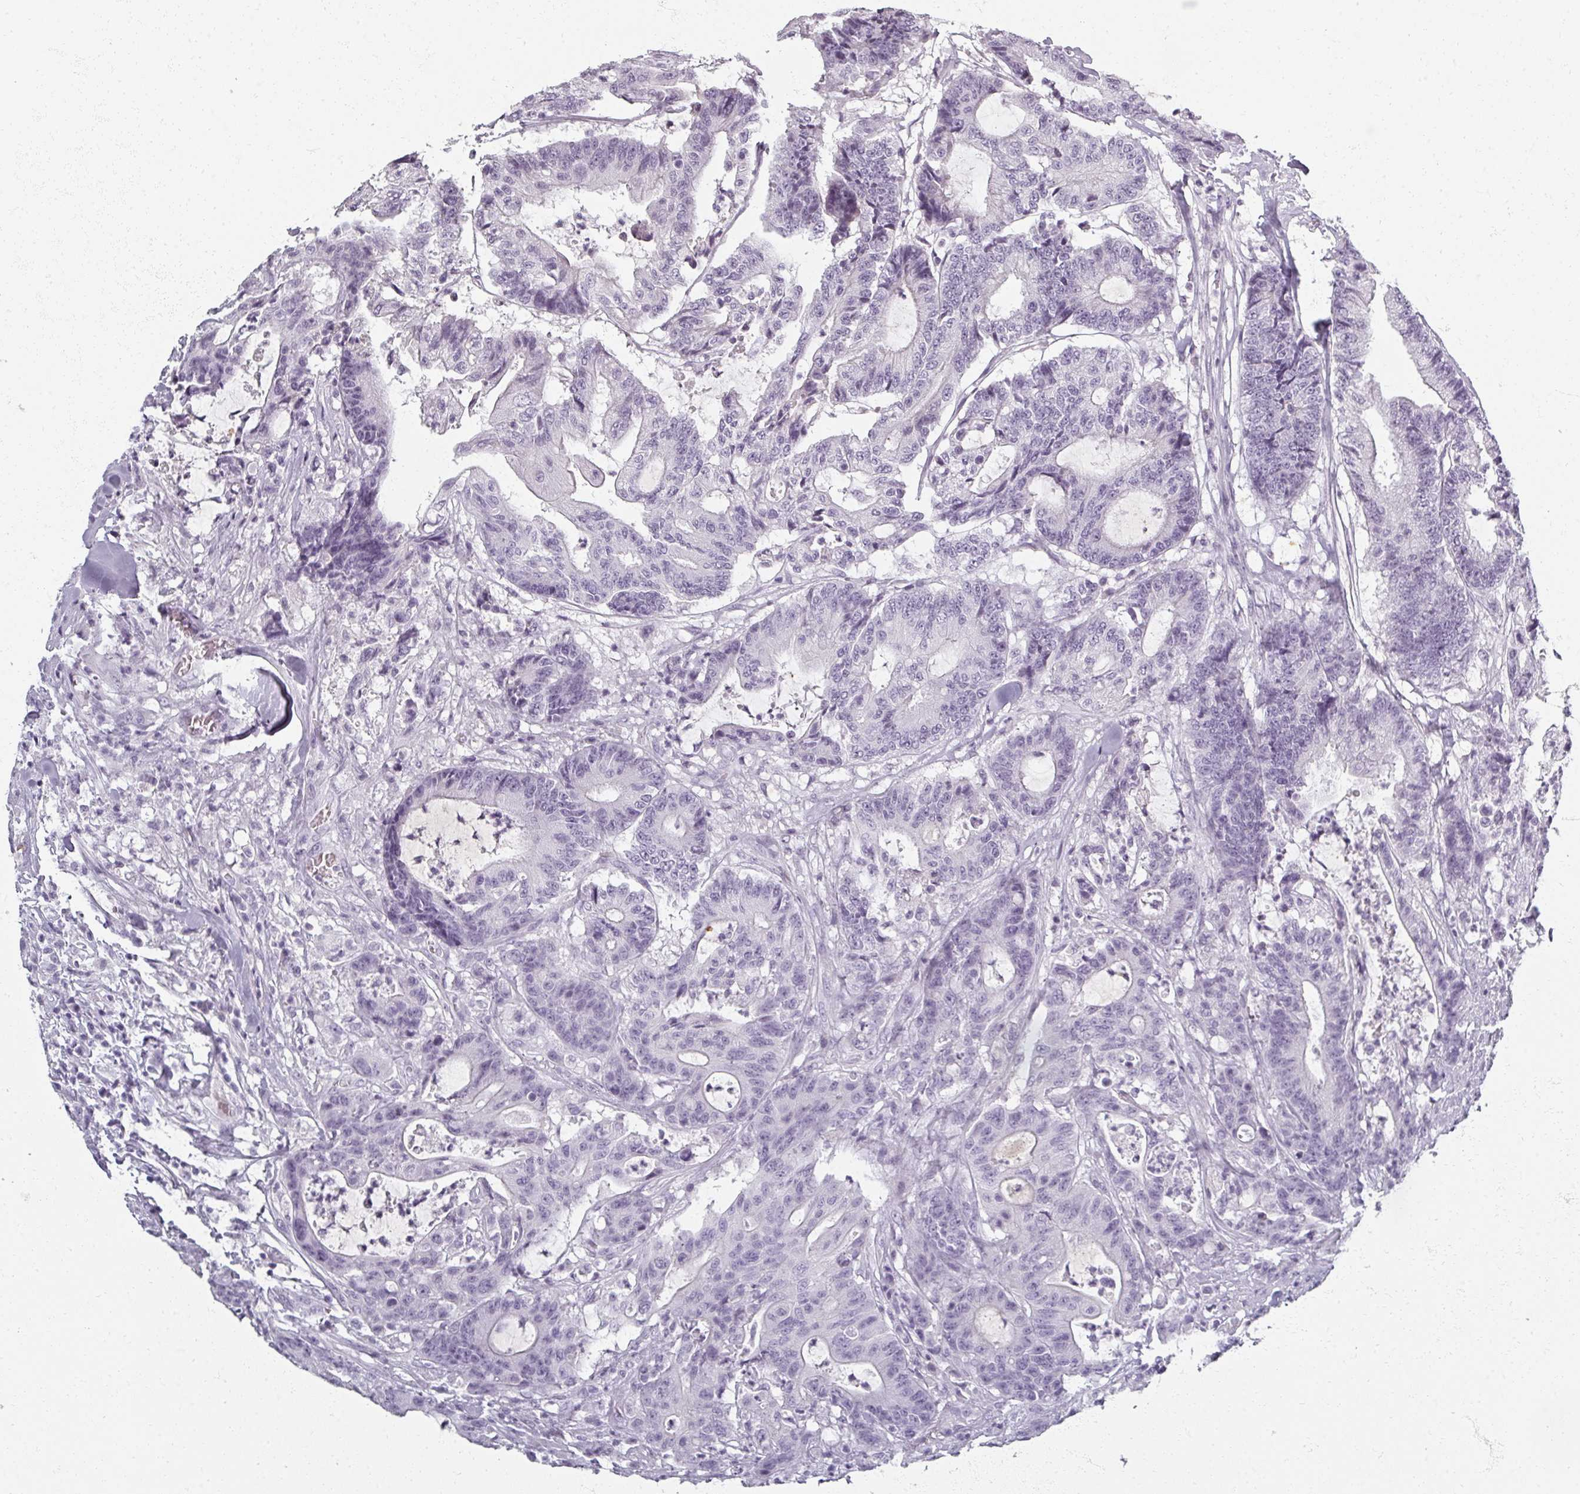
{"staining": {"intensity": "negative", "quantity": "none", "location": "none"}, "tissue": "colorectal cancer", "cell_type": "Tumor cells", "image_type": "cancer", "snomed": [{"axis": "morphology", "description": "Adenocarcinoma, NOS"}, {"axis": "topography", "description": "Colon"}], "caption": "This is an immunohistochemistry (IHC) histopathology image of human adenocarcinoma (colorectal). There is no expression in tumor cells.", "gene": "REG3G", "patient": {"sex": "female", "age": 84}}